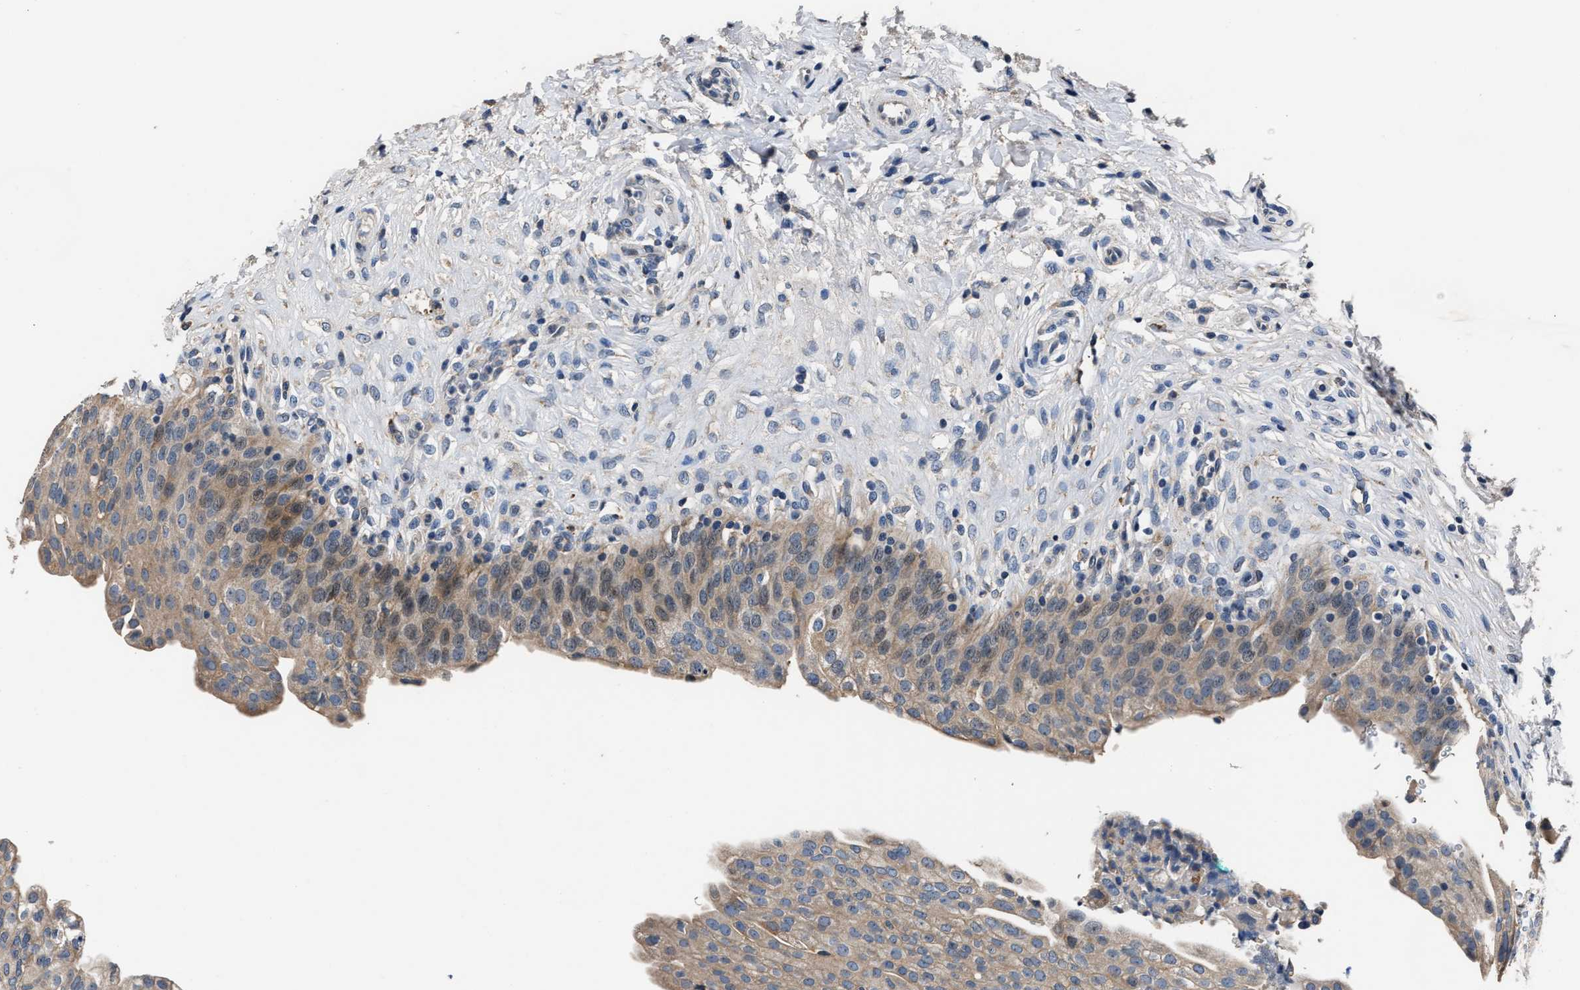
{"staining": {"intensity": "moderate", "quantity": "25%-75%", "location": "cytoplasmic/membranous"}, "tissue": "urinary bladder", "cell_type": "Urothelial cells", "image_type": "normal", "snomed": [{"axis": "morphology", "description": "Urothelial carcinoma, High grade"}, {"axis": "topography", "description": "Urinary bladder"}], "caption": "Immunohistochemistry (IHC) image of benign human urinary bladder stained for a protein (brown), which displays medium levels of moderate cytoplasmic/membranous positivity in approximately 25%-75% of urothelial cells.", "gene": "DNAJC24", "patient": {"sex": "male", "age": 46}}